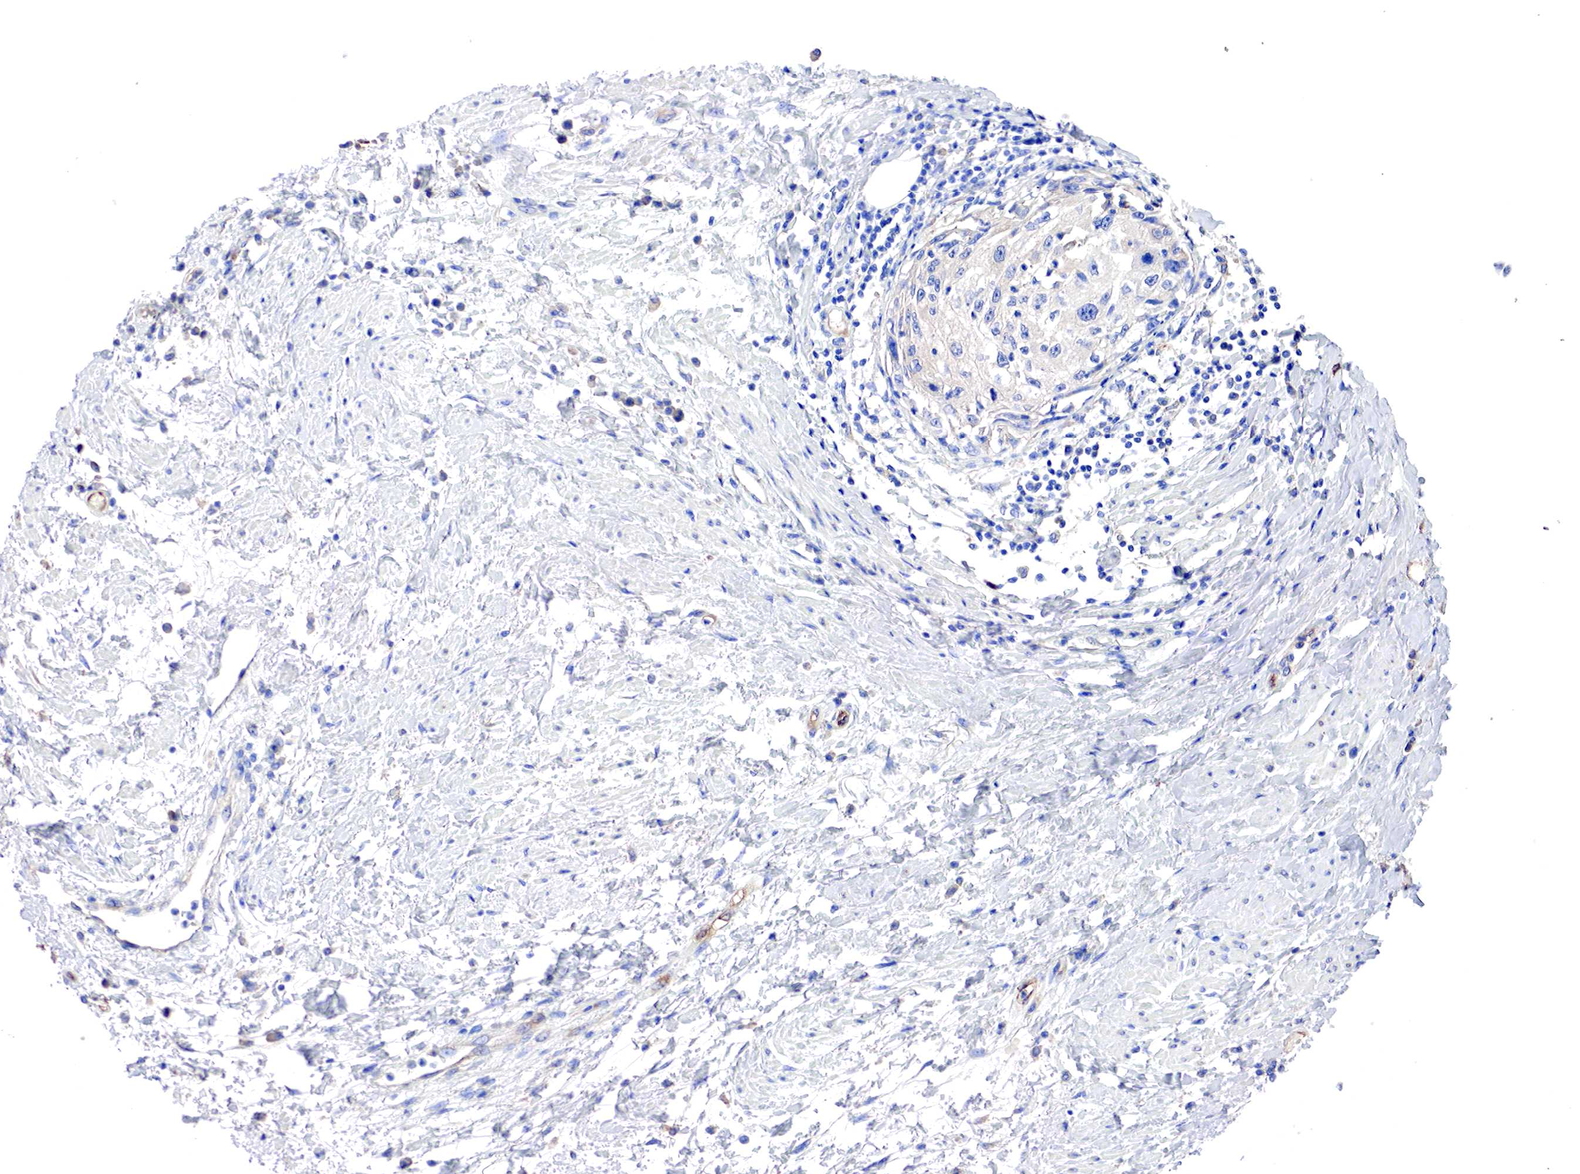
{"staining": {"intensity": "negative", "quantity": "none", "location": "none"}, "tissue": "cervical cancer", "cell_type": "Tumor cells", "image_type": "cancer", "snomed": [{"axis": "morphology", "description": "Squamous cell carcinoma, NOS"}, {"axis": "topography", "description": "Cervix"}], "caption": "Protein analysis of cervical cancer (squamous cell carcinoma) displays no significant staining in tumor cells.", "gene": "RDX", "patient": {"sex": "female", "age": 57}}